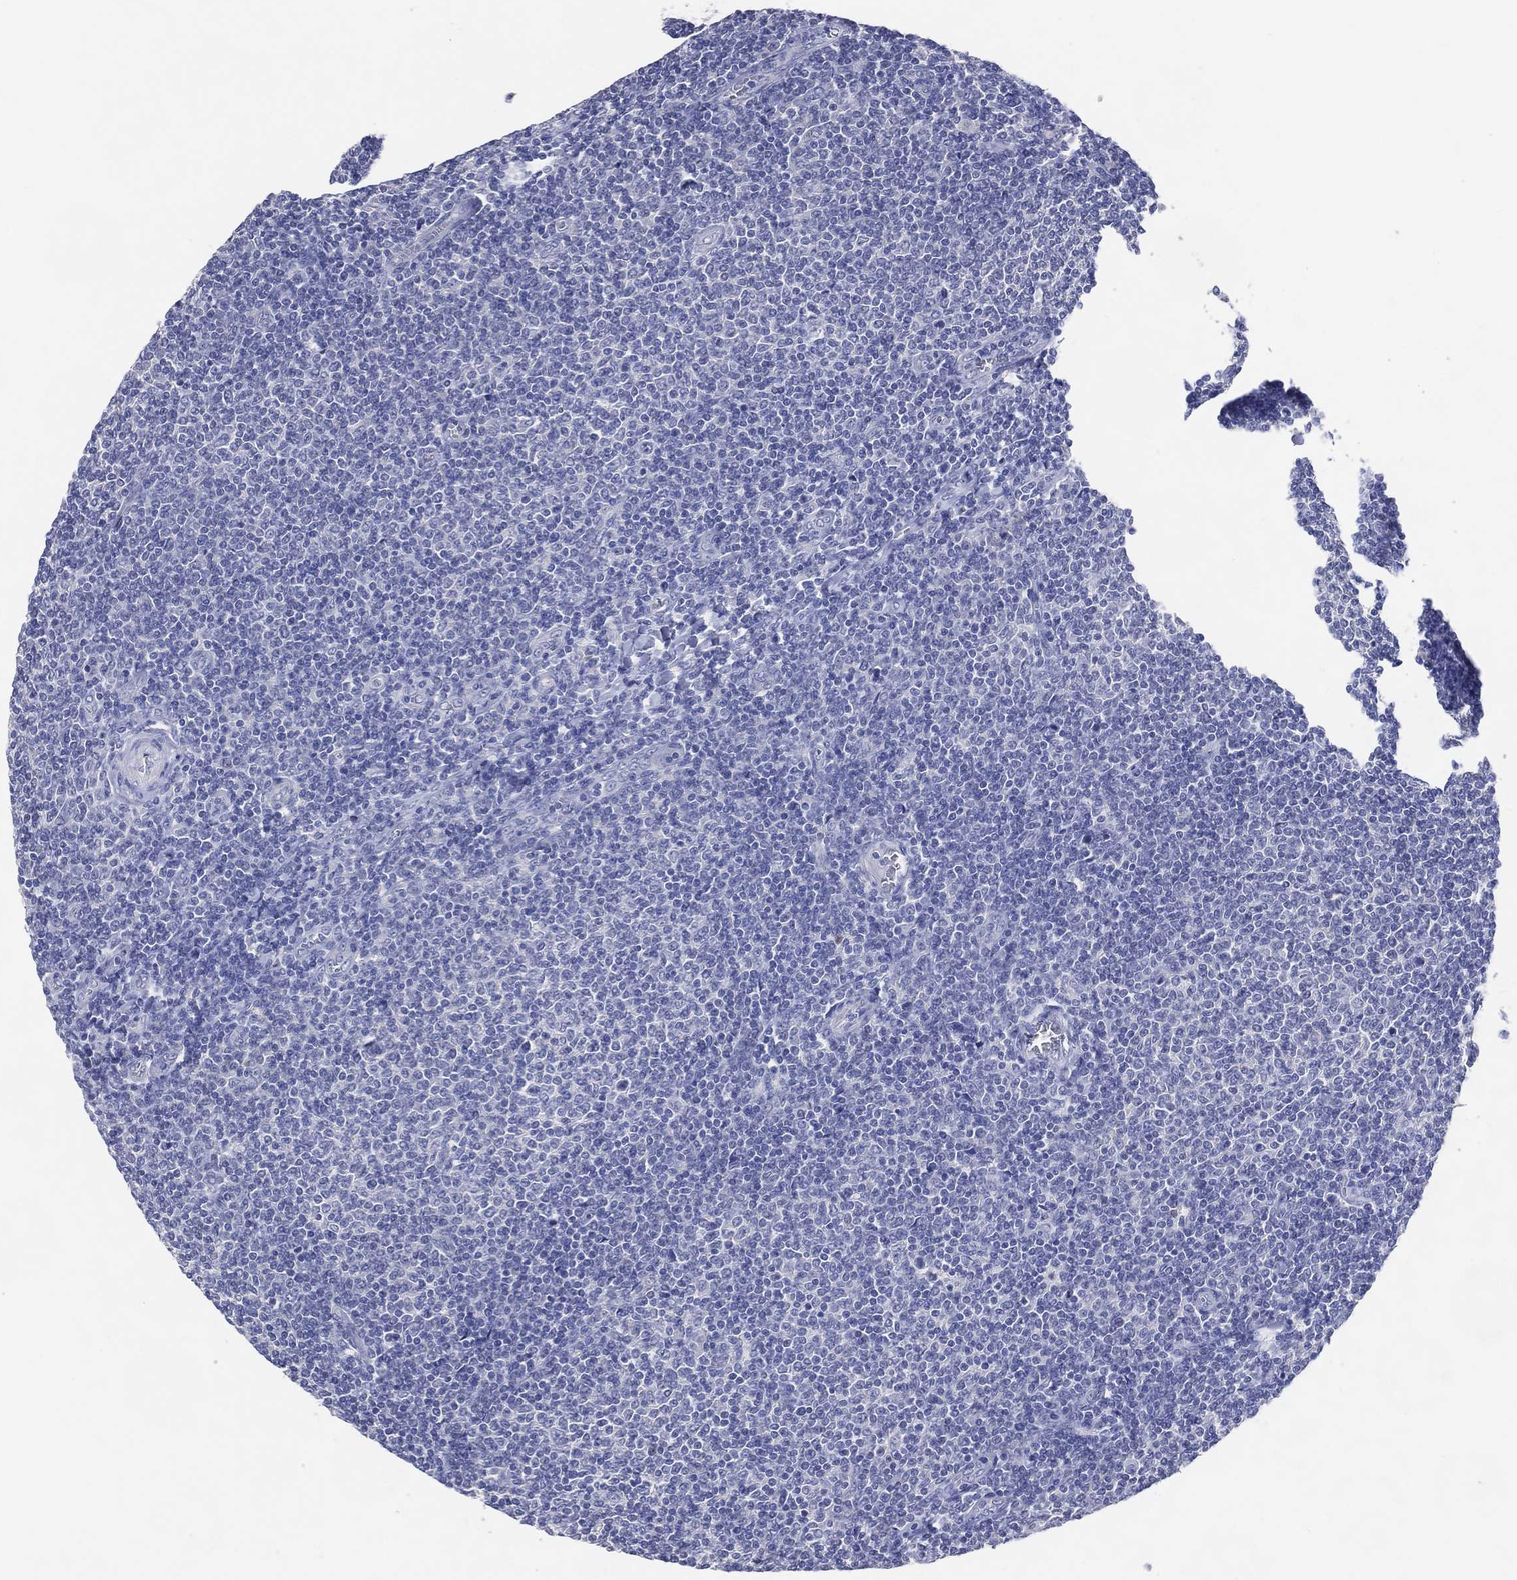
{"staining": {"intensity": "negative", "quantity": "none", "location": "none"}, "tissue": "lymphoma", "cell_type": "Tumor cells", "image_type": "cancer", "snomed": [{"axis": "morphology", "description": "Malignant lymphoma, non-Hodgkin's type, Low grade"}, {"axis": "topography", "description": "Lymph node"}], "caption": "Lymphoma stained for a protein using immunohistochemistry exhibits no expression tumor cells.", "gene": "DNAH6", "patient": {"sex": "male", "age": 52}}